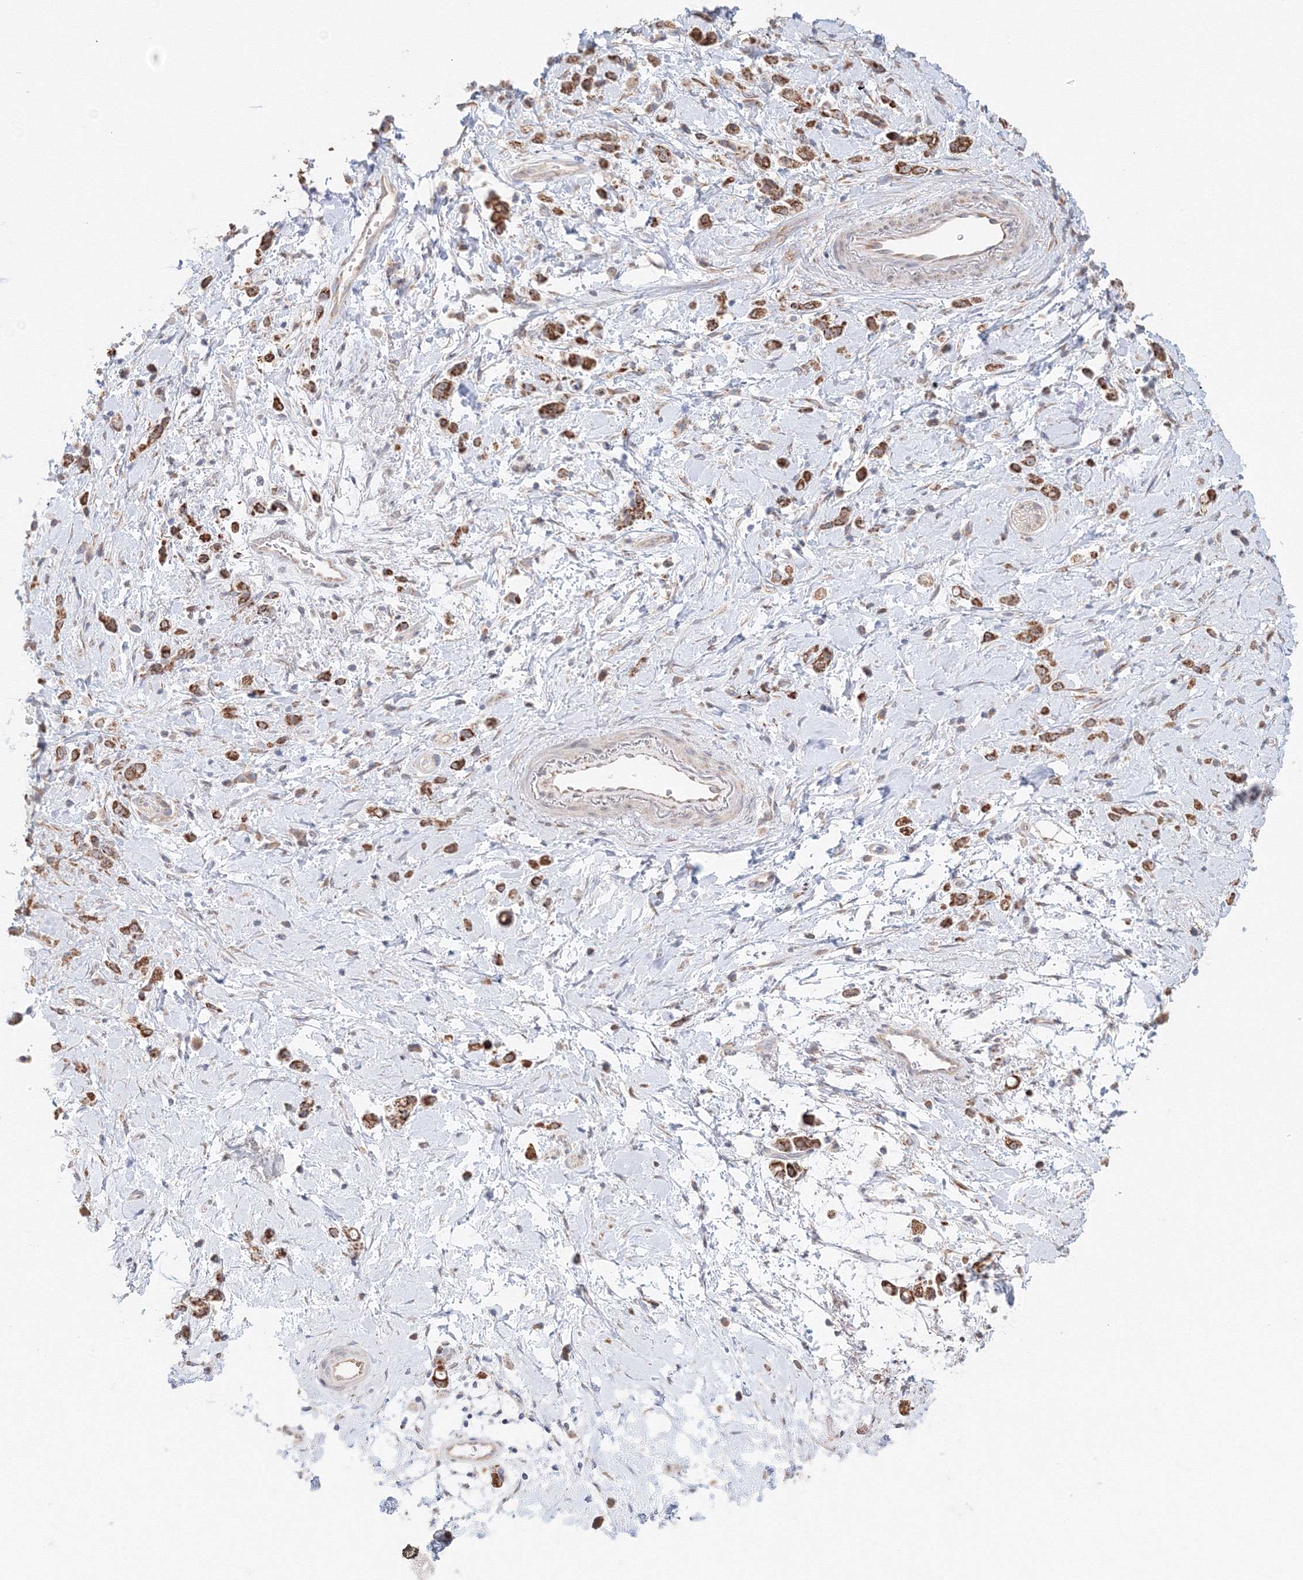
{"staining": {"intensity": "strong", "quantity": ">75%", "location": "cytoplasmic/membranous"}, "tissue": "stomach cancer", "cell_type": "Tumor cells", "image_type": "cancer", "snomed": [{"axis": "morphology", "description": "Adenocarcinoma, NOS"}, {"axis": "topography", "description": "Stomach"}], "caption": "This photomicrograph reveals immunohistochemistry (IHC) staining of stomach cancer, with high strong cytoplasmic/membranous expression in approximately >75% of tumor cells.", "gene": "DHRS12", "patient": {"sex": "female", "age": 60}}